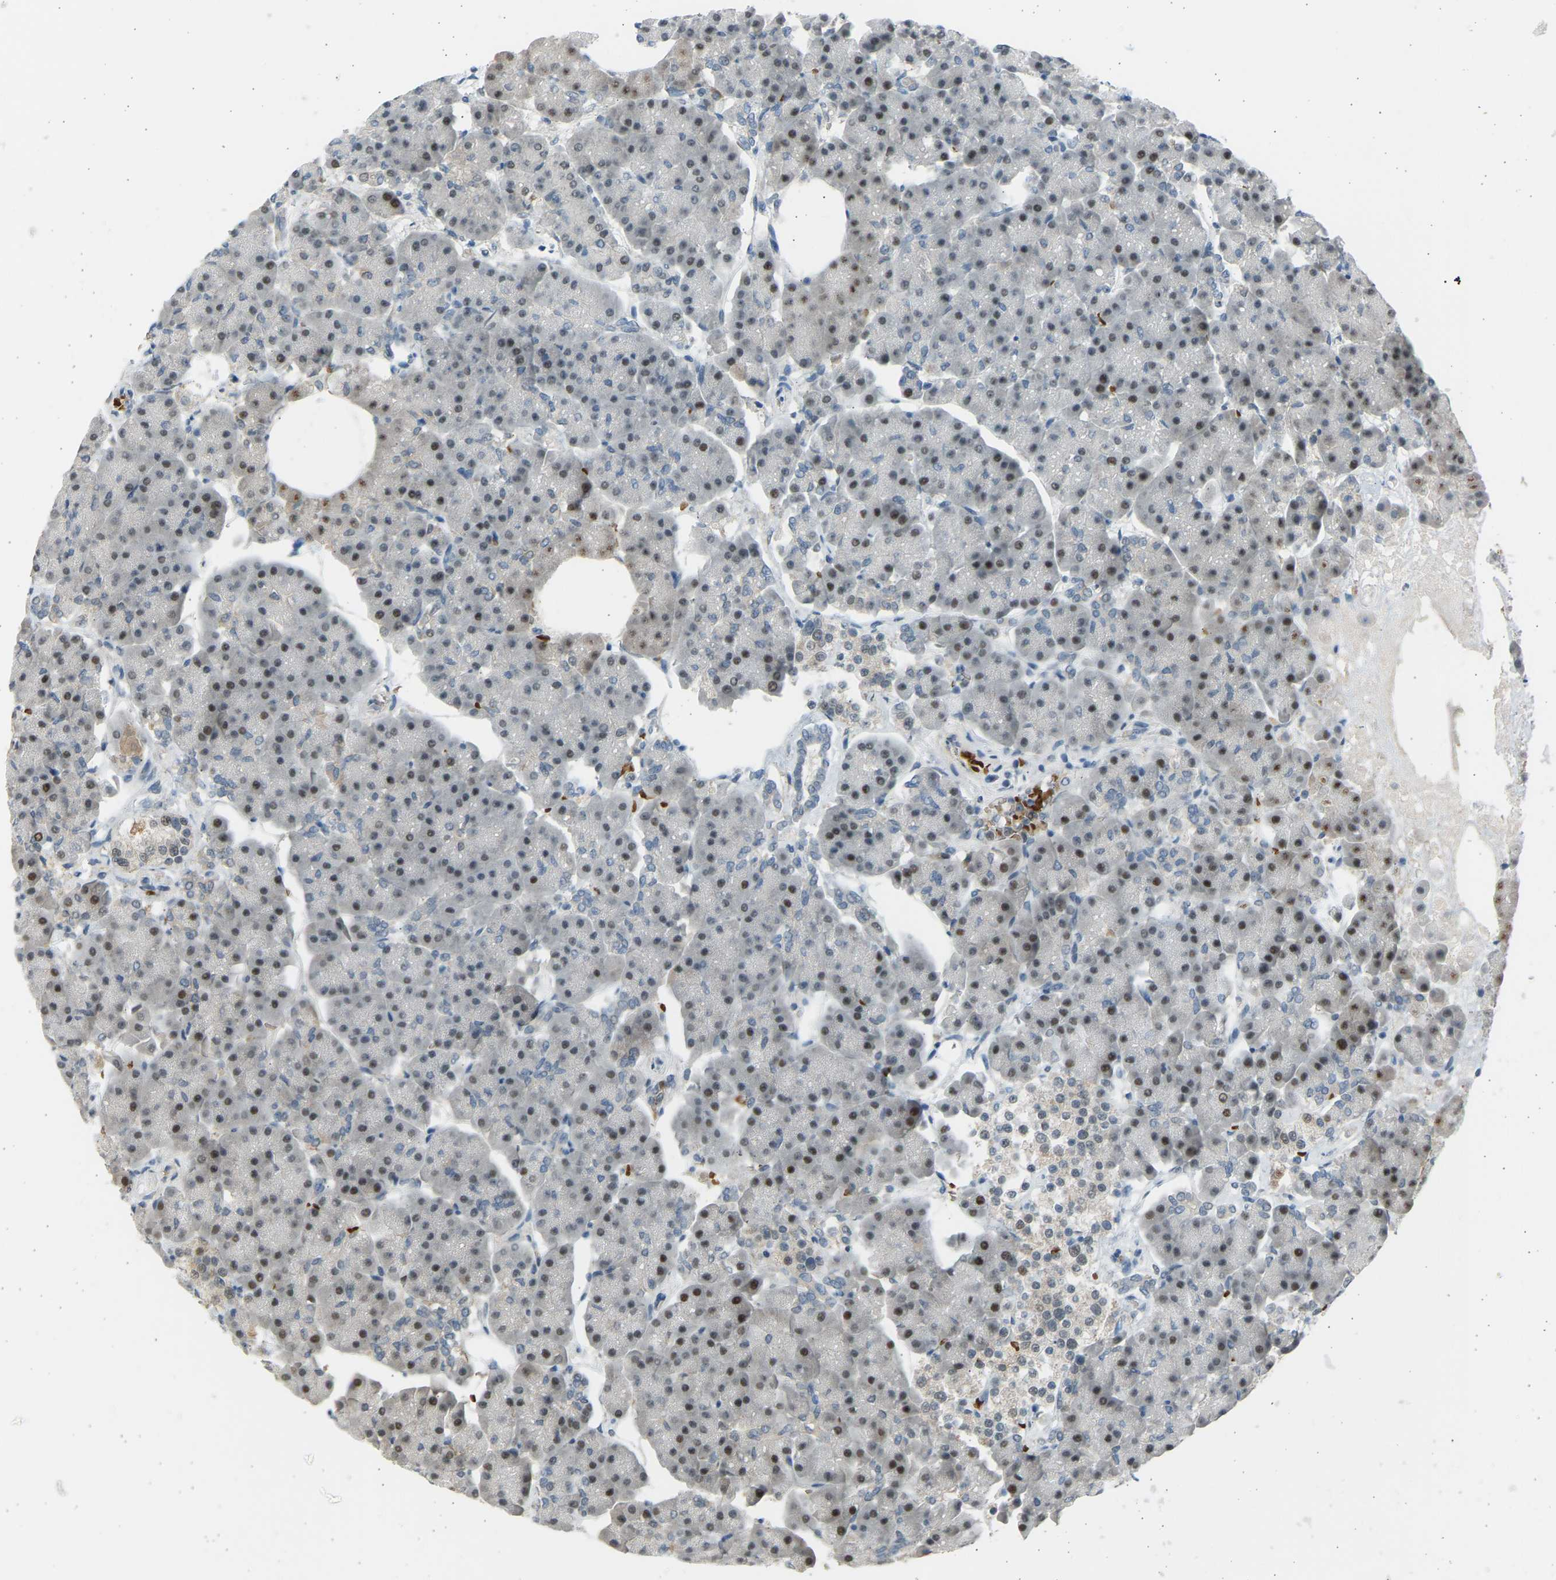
{"staining": {"intensity": "moderate", "quantity": ">75%", "location": "nuclear"}, "tissue": "pancreas", "cell_type": "Exocrine glandular cells", "image_type": "normal", "snomed": [{"axis": "morphology", "description": "Normal tissue, NOS"}, {"axis": "topography", "description": "Pancreas"}], "caption": "About >75% of exocrine glandular cells in benign pancreas exhibit moderate nuclear protein expression as visualized by brown immunohistochemical staining.", "gene": "BIRC2", "patient": {"sex": "female", "age": 70}}